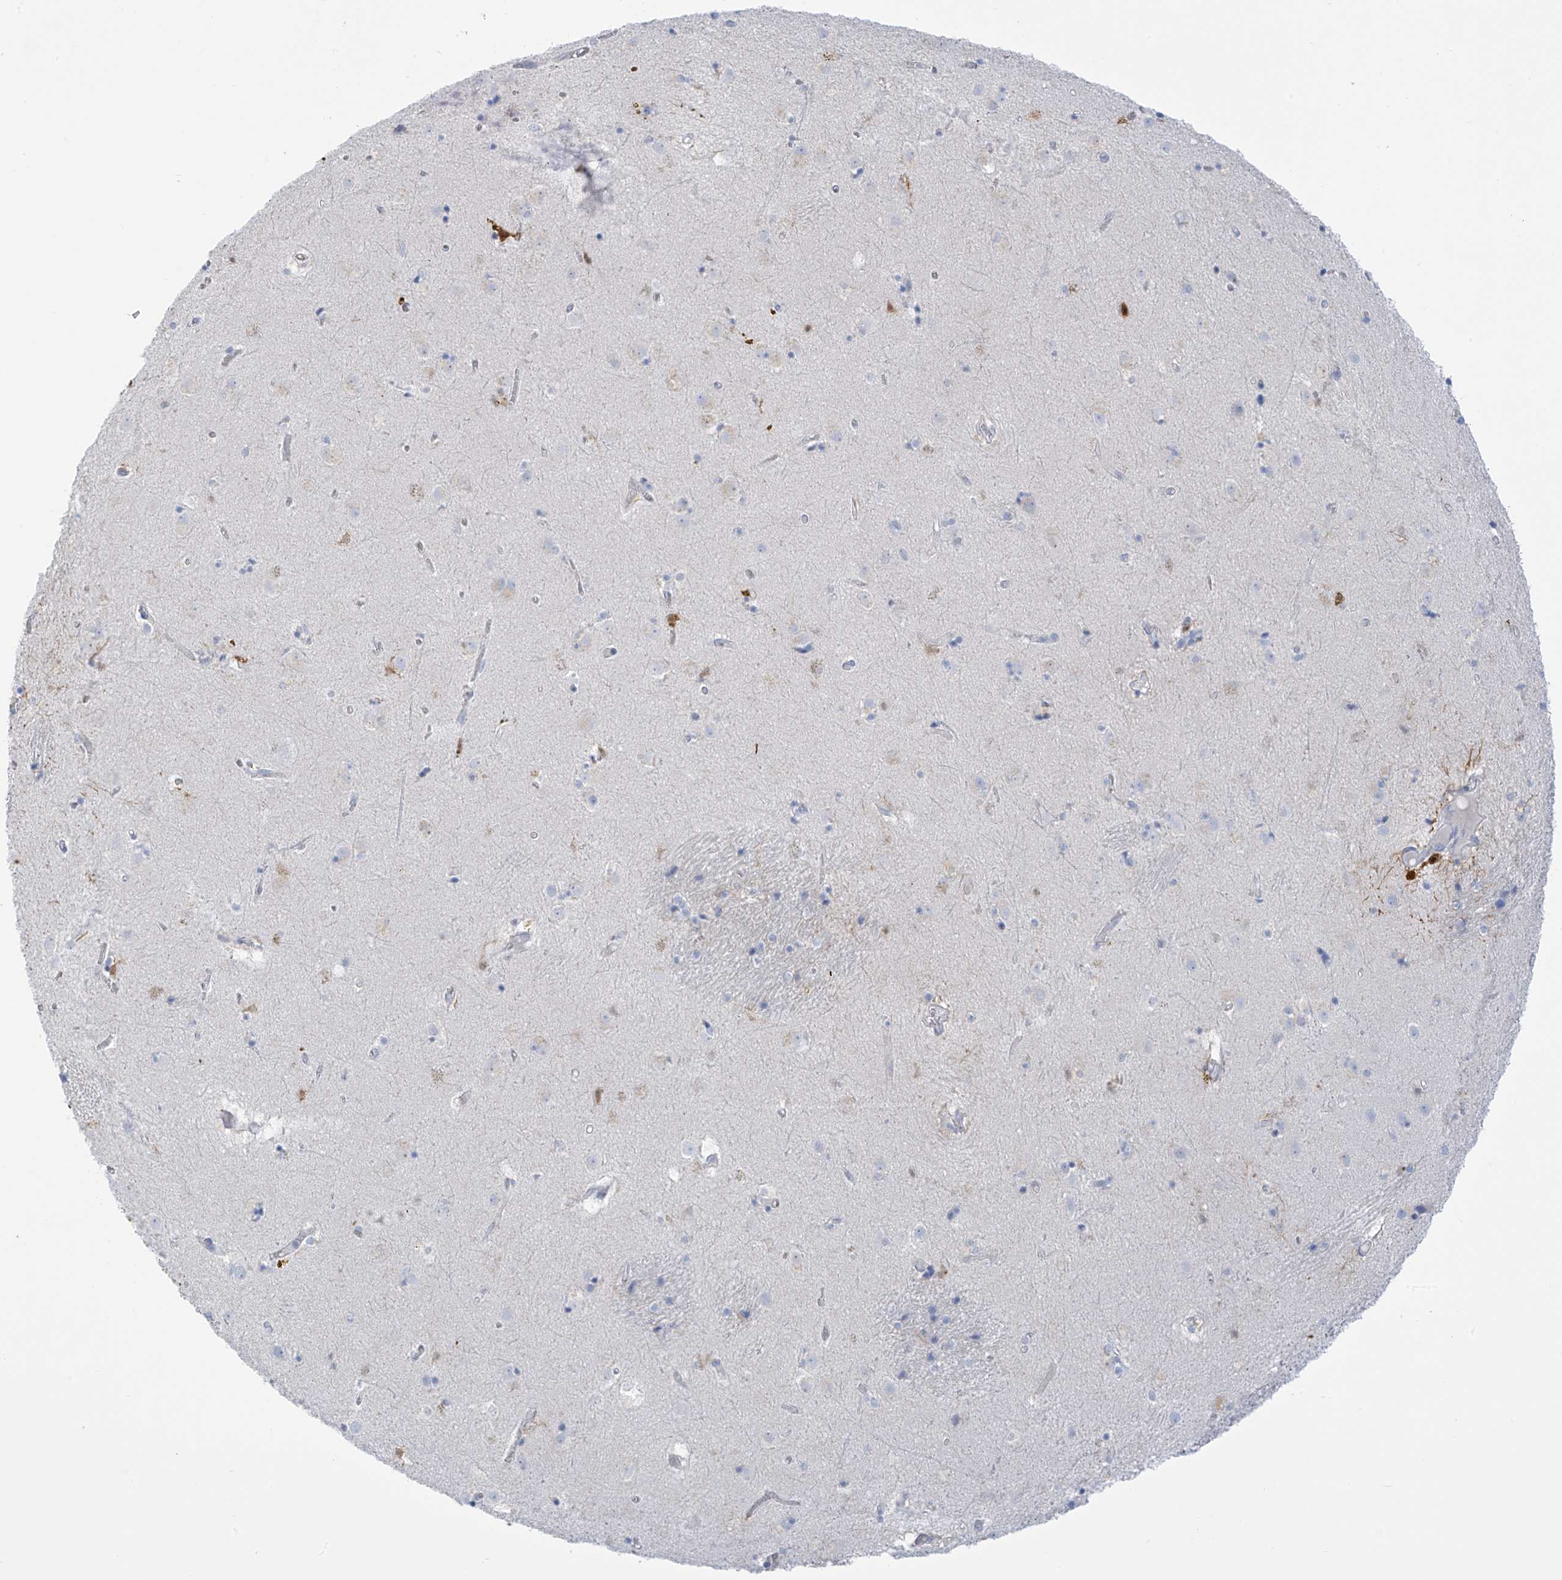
{"staining": {"intensity": "negative", "quantity": "none", "location": "none"}, "tissue": "caudate", "cell_type": "Glial cells", "image_type": "normal", "snomed": [{"axis": "morphology", "description": "Normal tissue, NOS"}, {"axis": "topography", "description": "Lateral ventricle wall"}], "caption": "An immunohistochemistry (IHC) image of normal caudate is shown. There is no staining in glial cells of caudate.", "gene": "TRMT2B", "patient": {"sex": "male", "age": 70}}